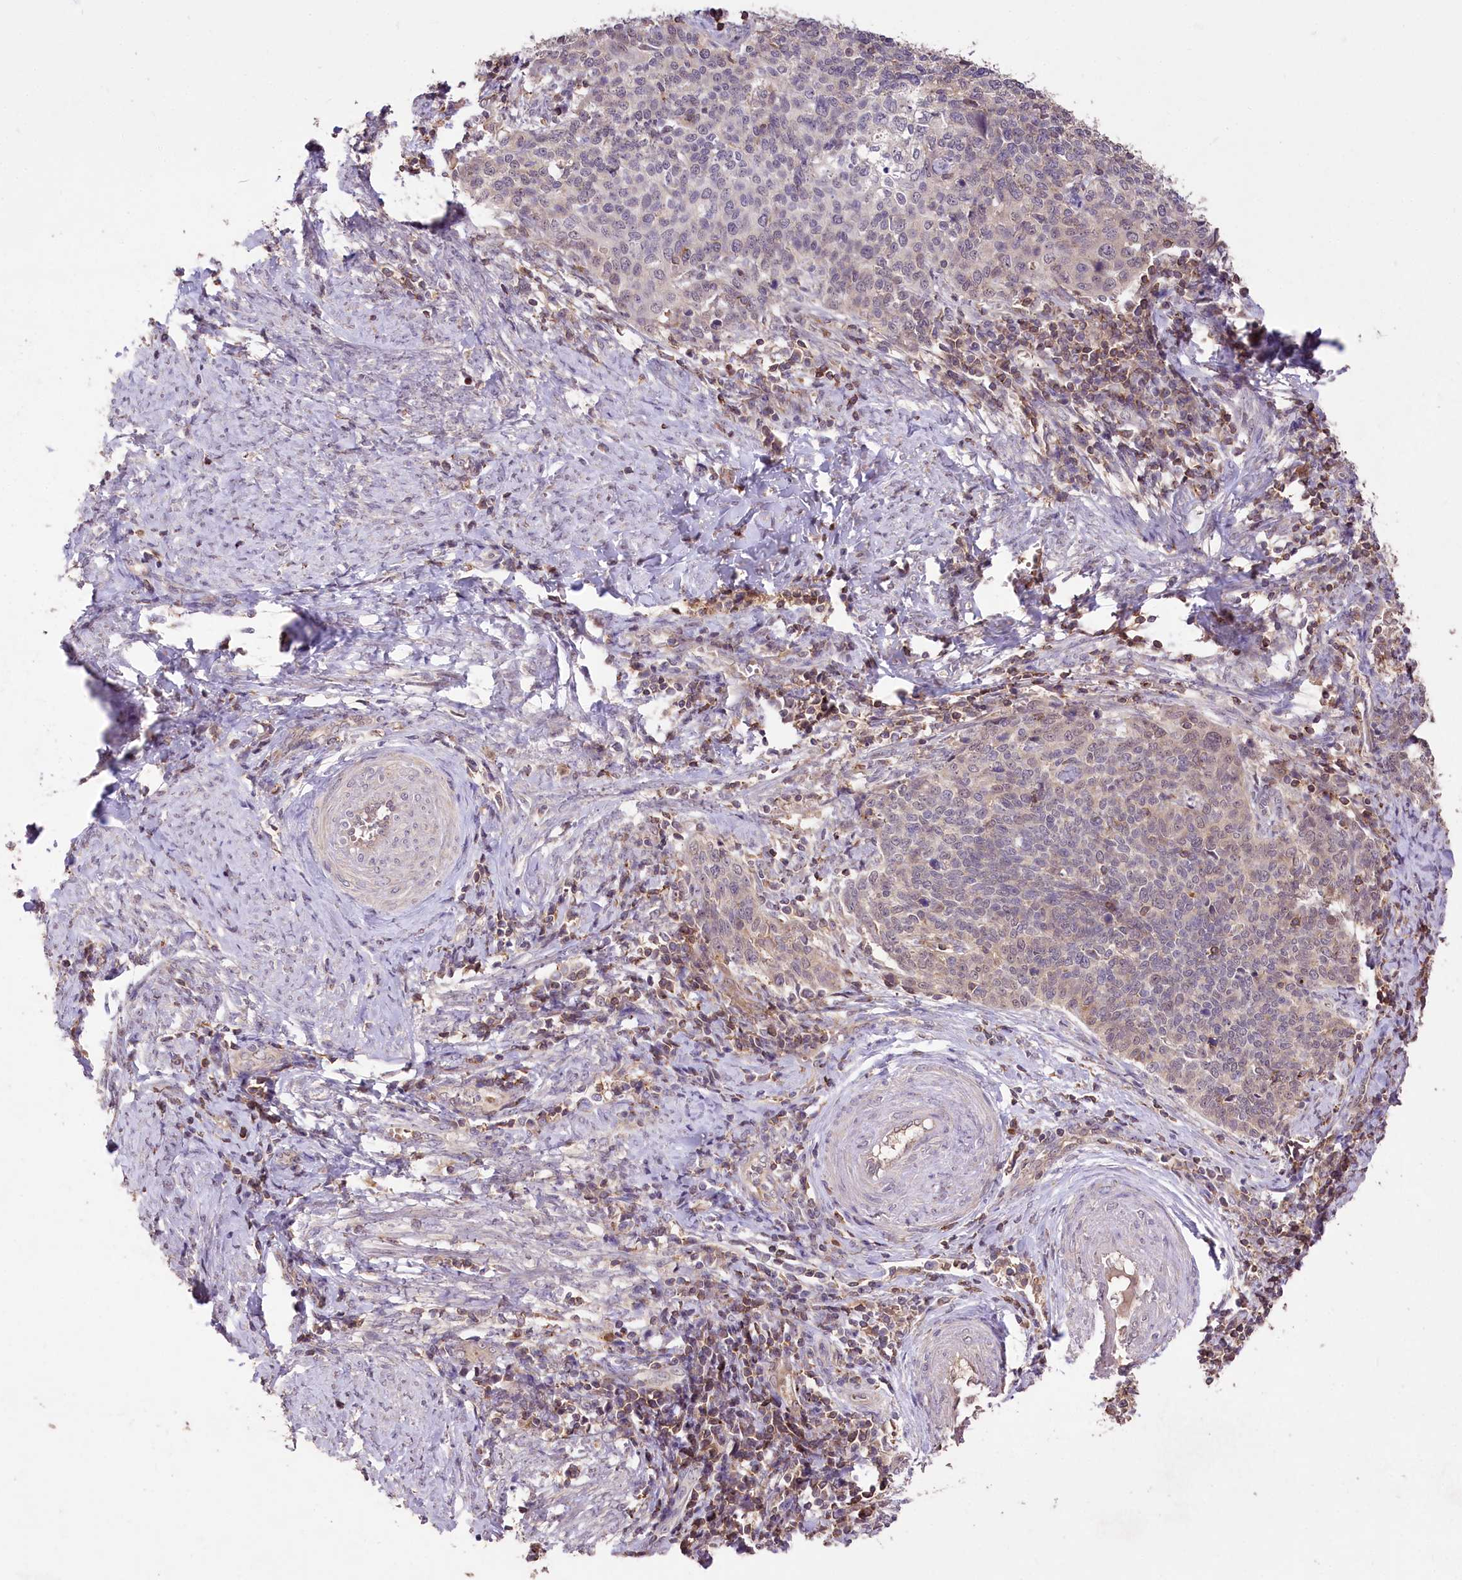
{"staining": {"intensity": "weak", "quantity": "<25%", "location": "nuclear"}, "tissue": "cervical cancer", "cell_type": "Tumor cells", "image_type": "cancer", "snomed": [{"axis": "morphology", "description": "Squamous cell carcinoma, NOS"}, {"axis": "topography", "description": "Cervix"}], "caption": "Cervical squamous cell carcinoma was stained to show a protein in brown. There is no significant positivity in tumor cells. (Stains: DAB (3,3'-diaminobenzidine) IHC with hematoxylin counter stain, Microscopy: brightfield microscopy at high magnification).", "gene": "SERGEF", "patient": {"sex": "female", "age": 39}}